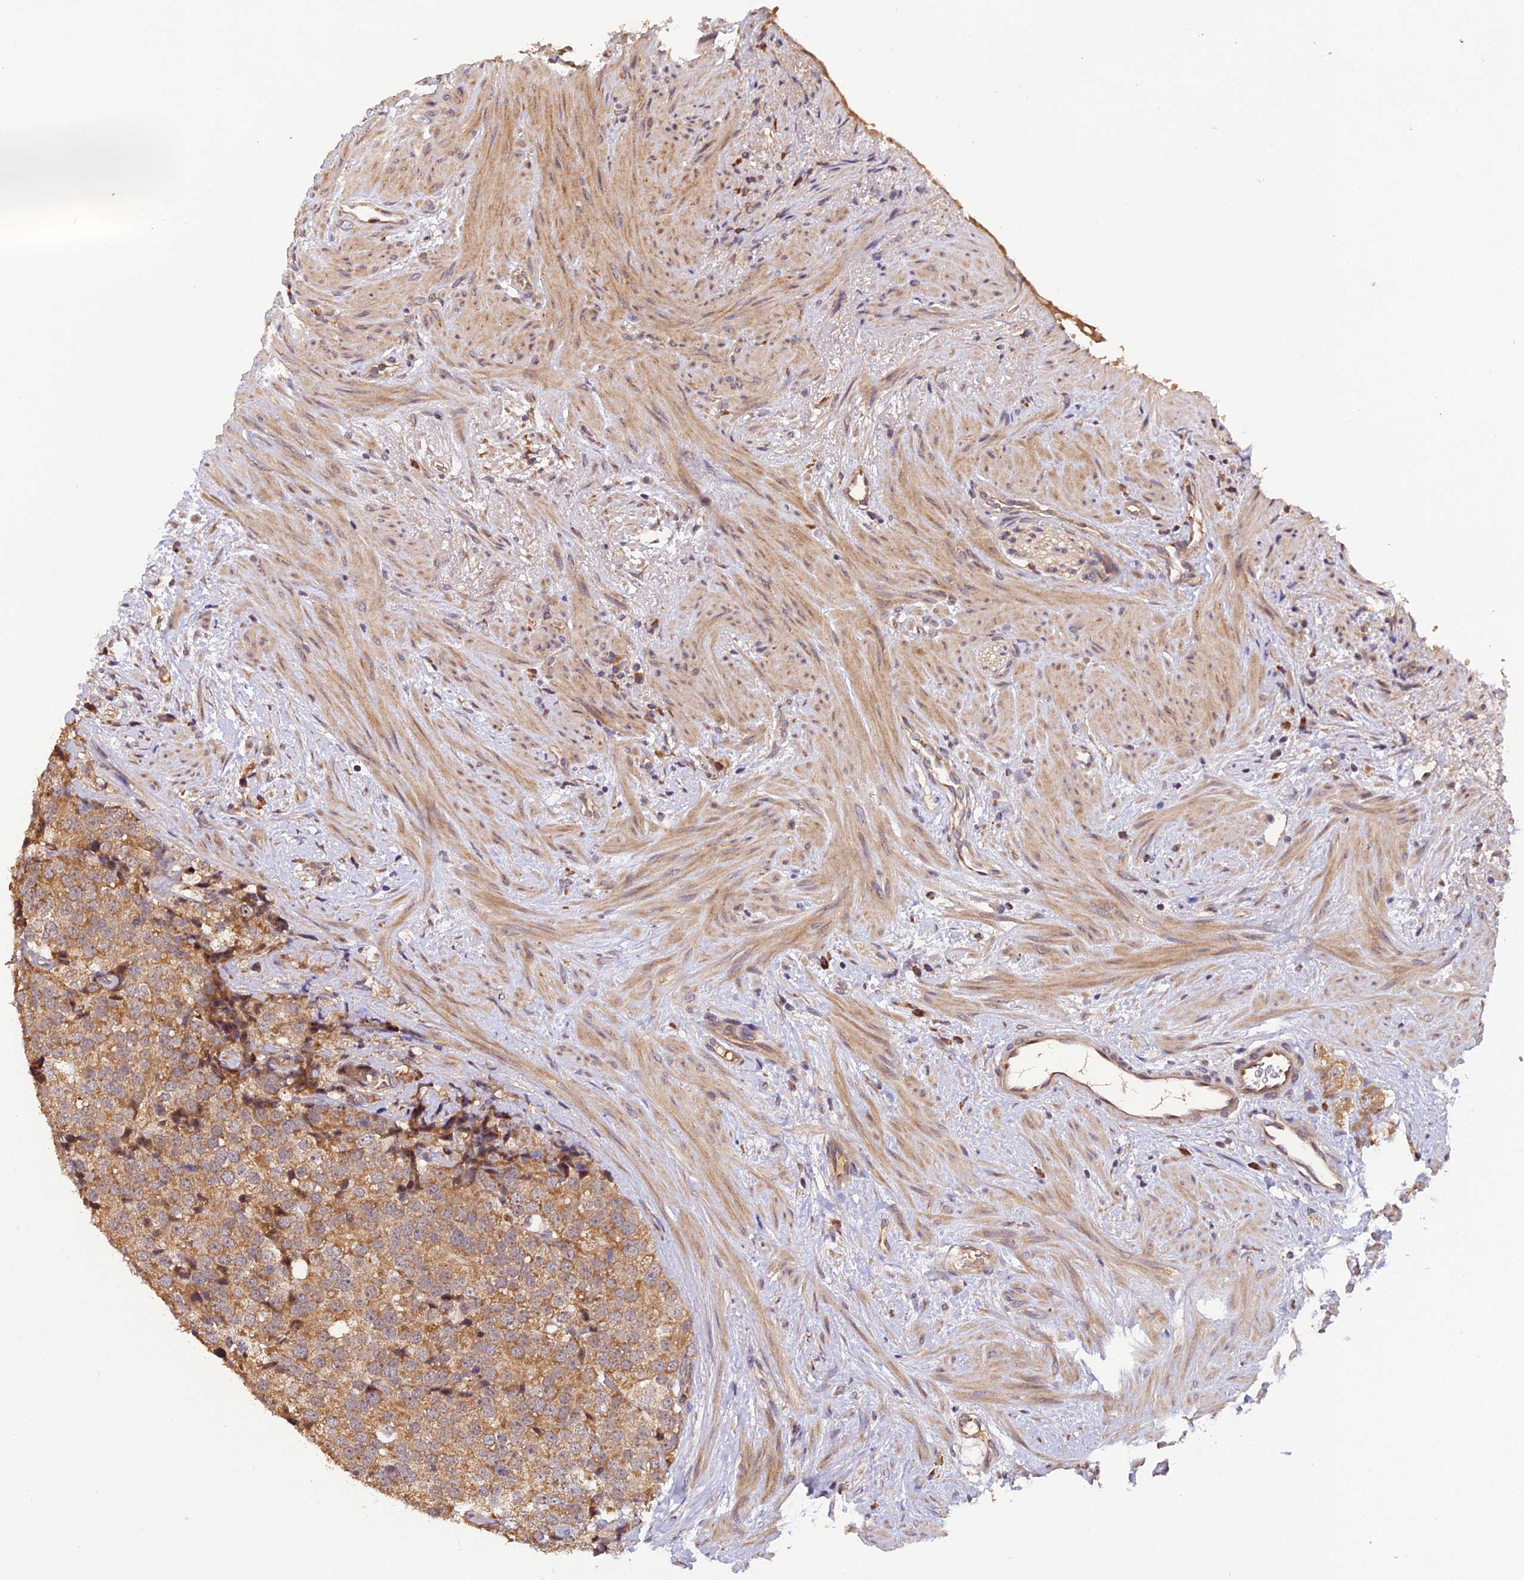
{"staining": {"intensity": "moderate", "quantity": ">75%", "location": "cytoplasmic/membranous"}, "tissue": "prostate cancer", "cell_type": "Tumor cells", "image_type": "cancer", "snomed": [{"axis": "morphology", "description": "Adenocarcinoma, High grade"}, {"axis": "topography", "description": "Prostate"}], "caption": "Human prostate high-grade adenocarcinoma stained with a protein marker reveals moderate staining in tumor cells.", "gene": "MNS1", "patient": {"sex": "male", "age": 49}}